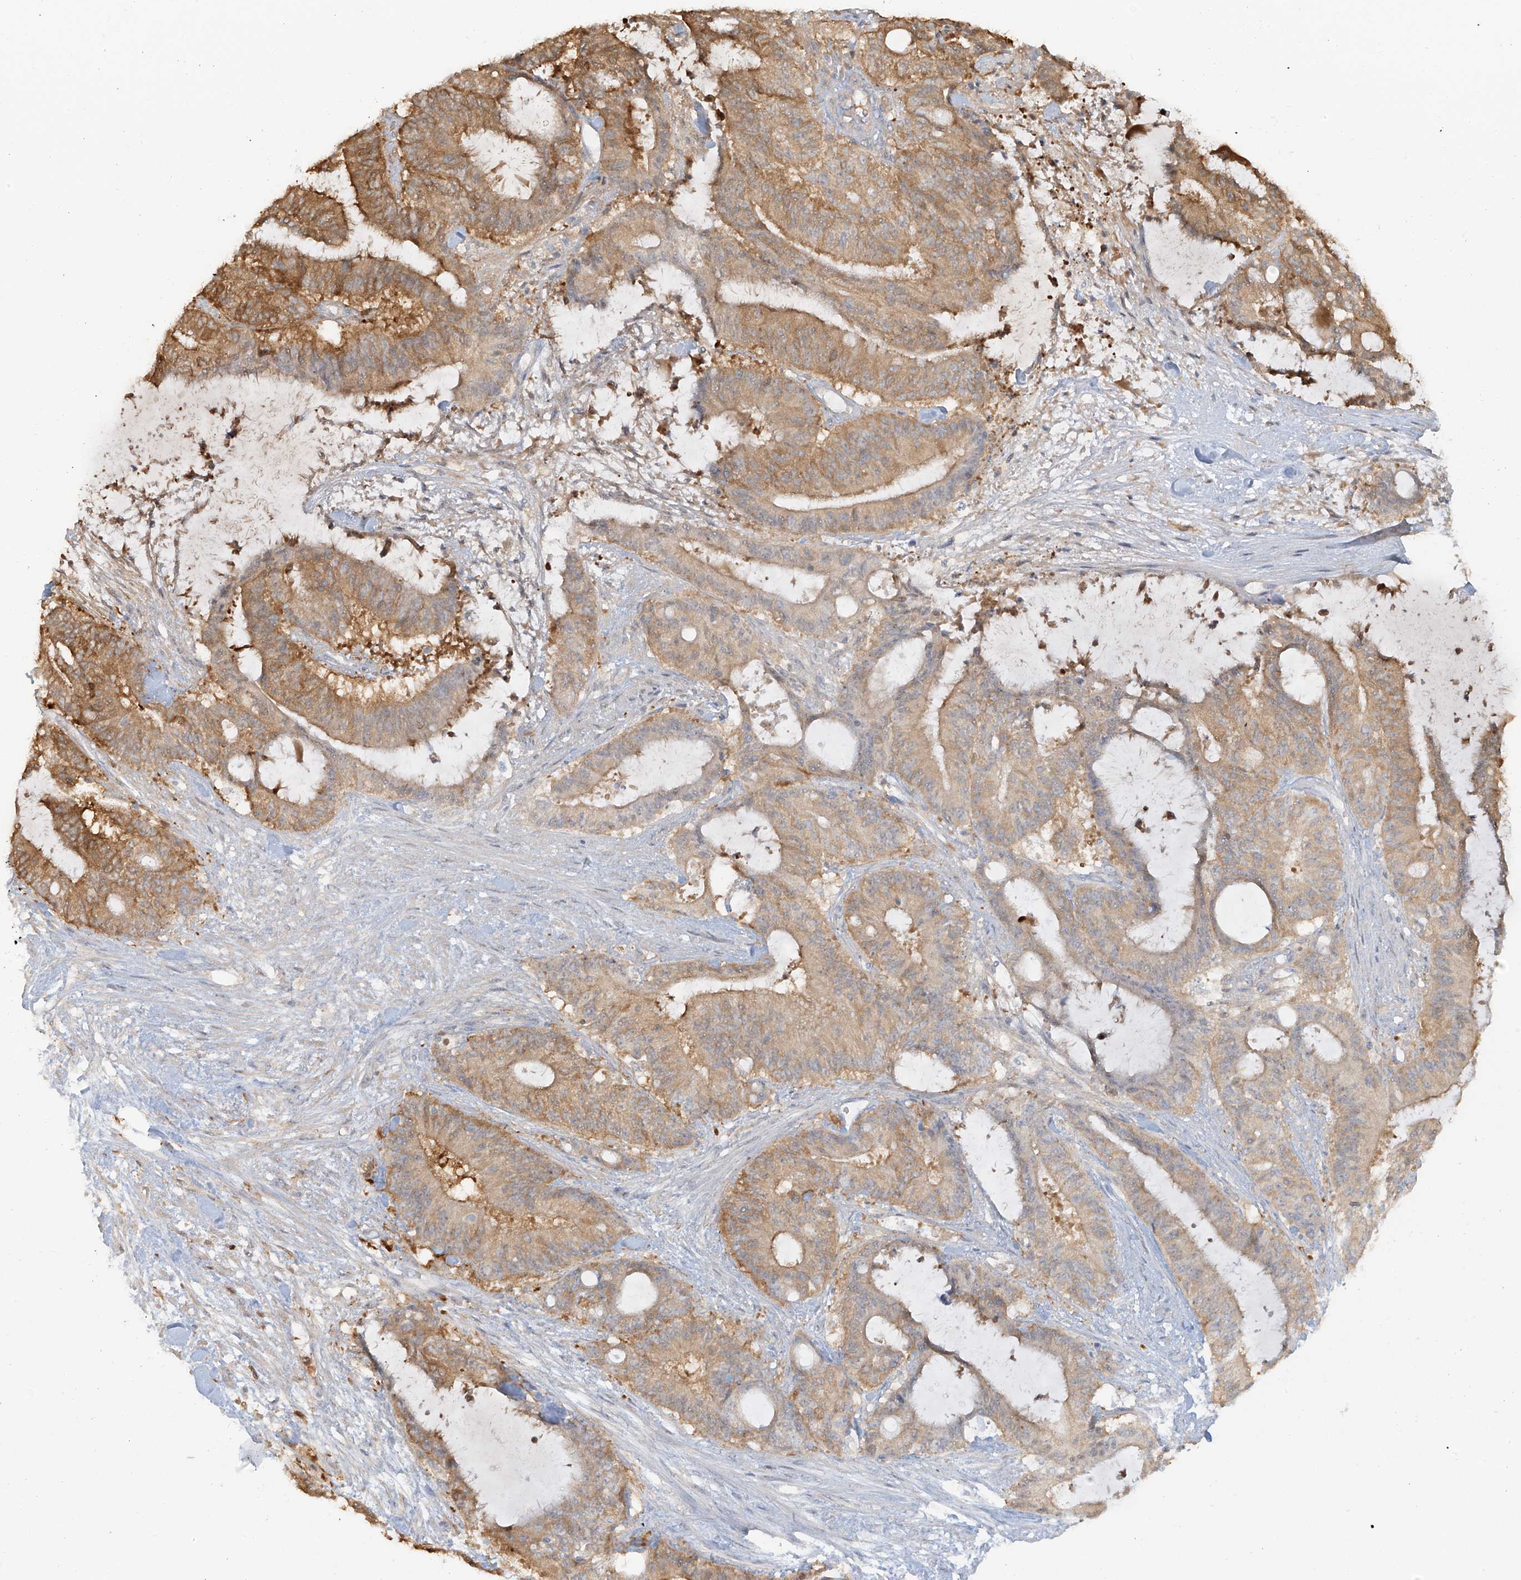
{"staining": {"intensity": "moderate", "quantity": ">75%", "location": "cytoplasmic/membranous"}, "tissue": "liver cancer", "cell_type": "Tumor cells", "image_type": "cancer", "snomed": [{"axis": "morphology", "description": "Normal tissue, NOS"}, {"axis": "morphology", "description": "Cholangiocarcinoma"}, {"axis": "topography", "description": "Liver"}, {"axis": "topography", "description": "Peripheral nerve tissue"}], "caption": "A medium amount of moderate cytoplasmic/membranous positivity is seen in about >75% of tumor cells in liver cancer (cholangiocarcinoma) tissue.", "gene": "UPK1B", "patient": {"sex": "female", "age": 73}}